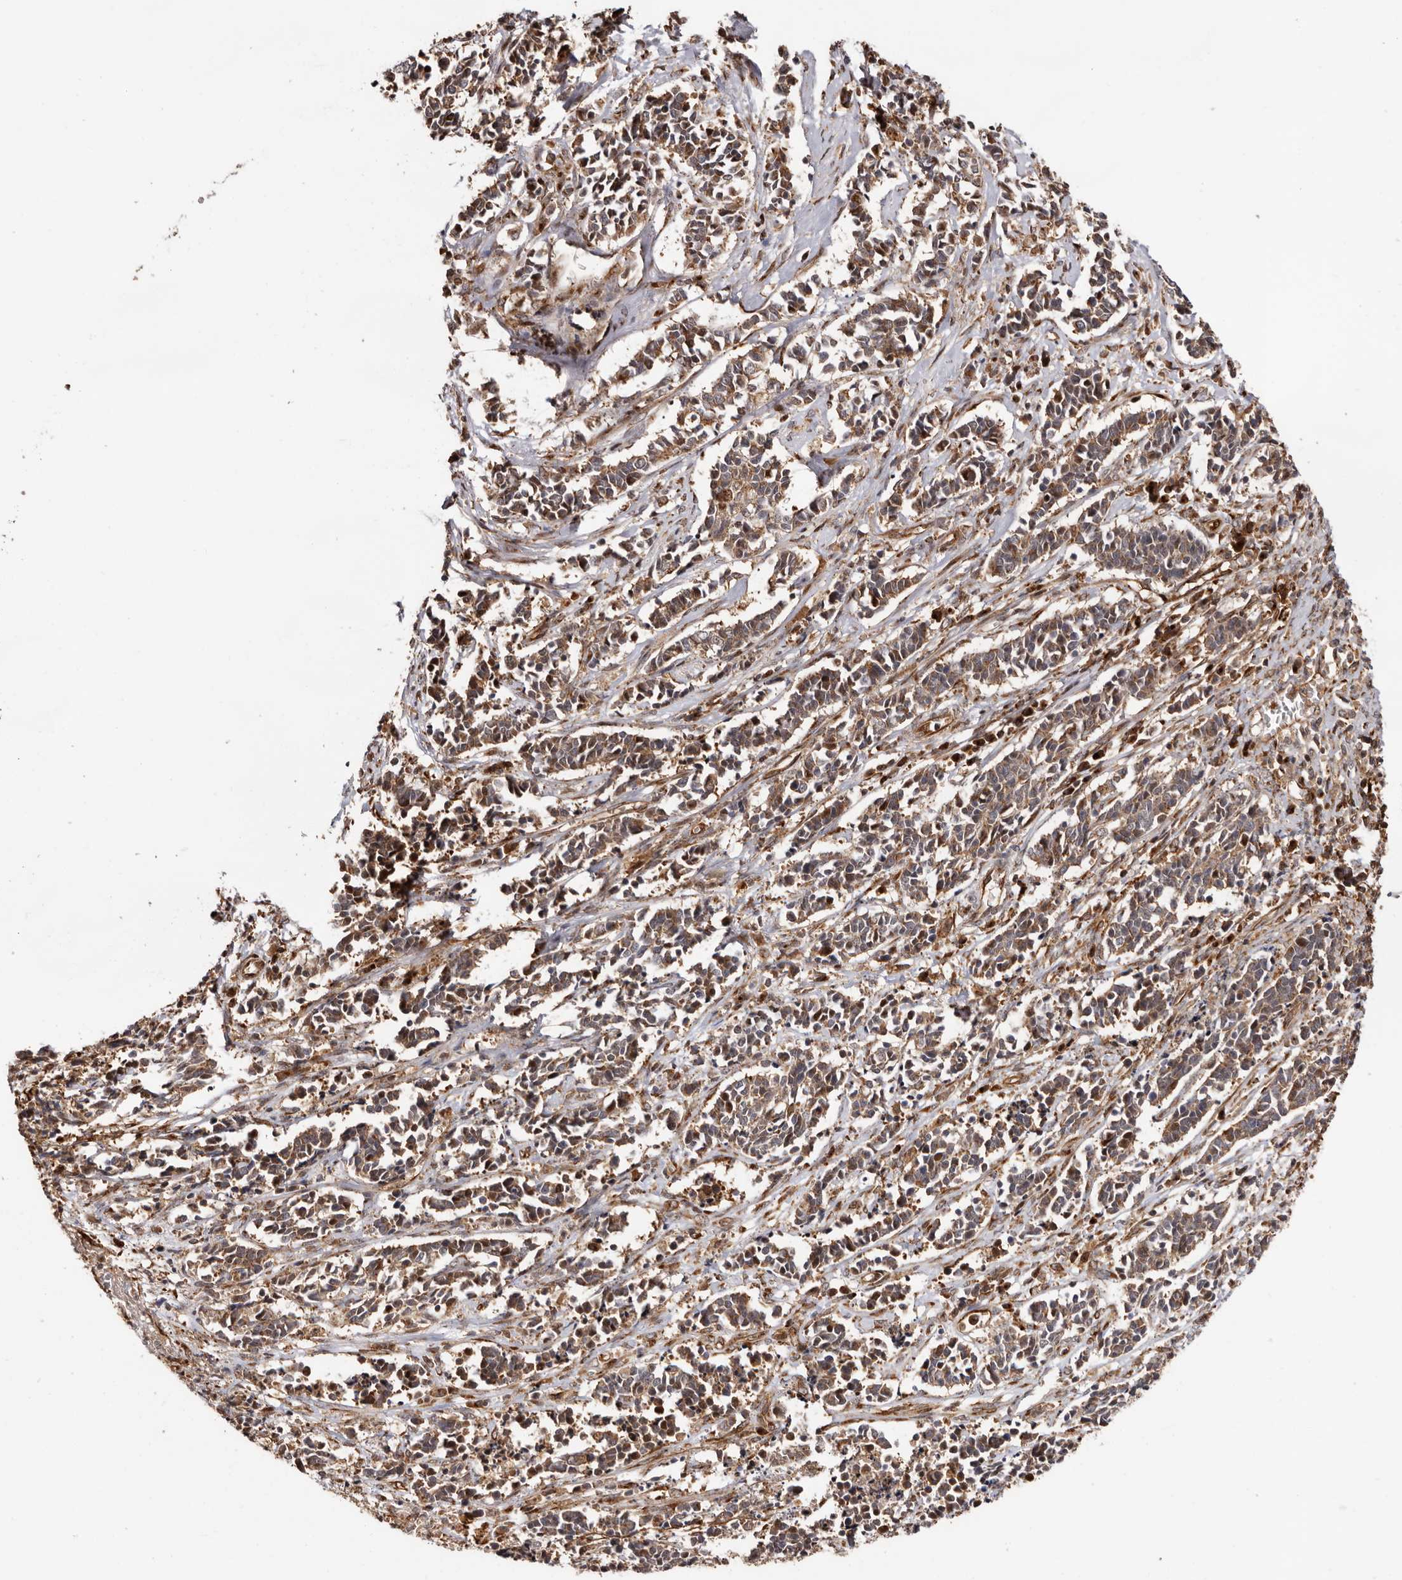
{"staining": {"intensity": "moderate", "quantity": ">75%", "location": "cytoplasmic/membranous"}, "tissue": "cervical cancer", "cell_type": "Tumor cells", "image_type": "cancer", "snomed": [{"axis": "morphology", "description": "Normal tissue, NOS"}, {"axis": "morphology", "description": "Squamous cell carcinoma, NOS"}, {"axis": "topography", "description": "Cervix"}], "caption": "Protein staining displays moderate cytoplasmic/membranous expression in approximately >75% of tumor cells in squamous cell carcinoma (cervical).", "gene": "GPR27", "patient": {"sex": "female", "age": 35}}